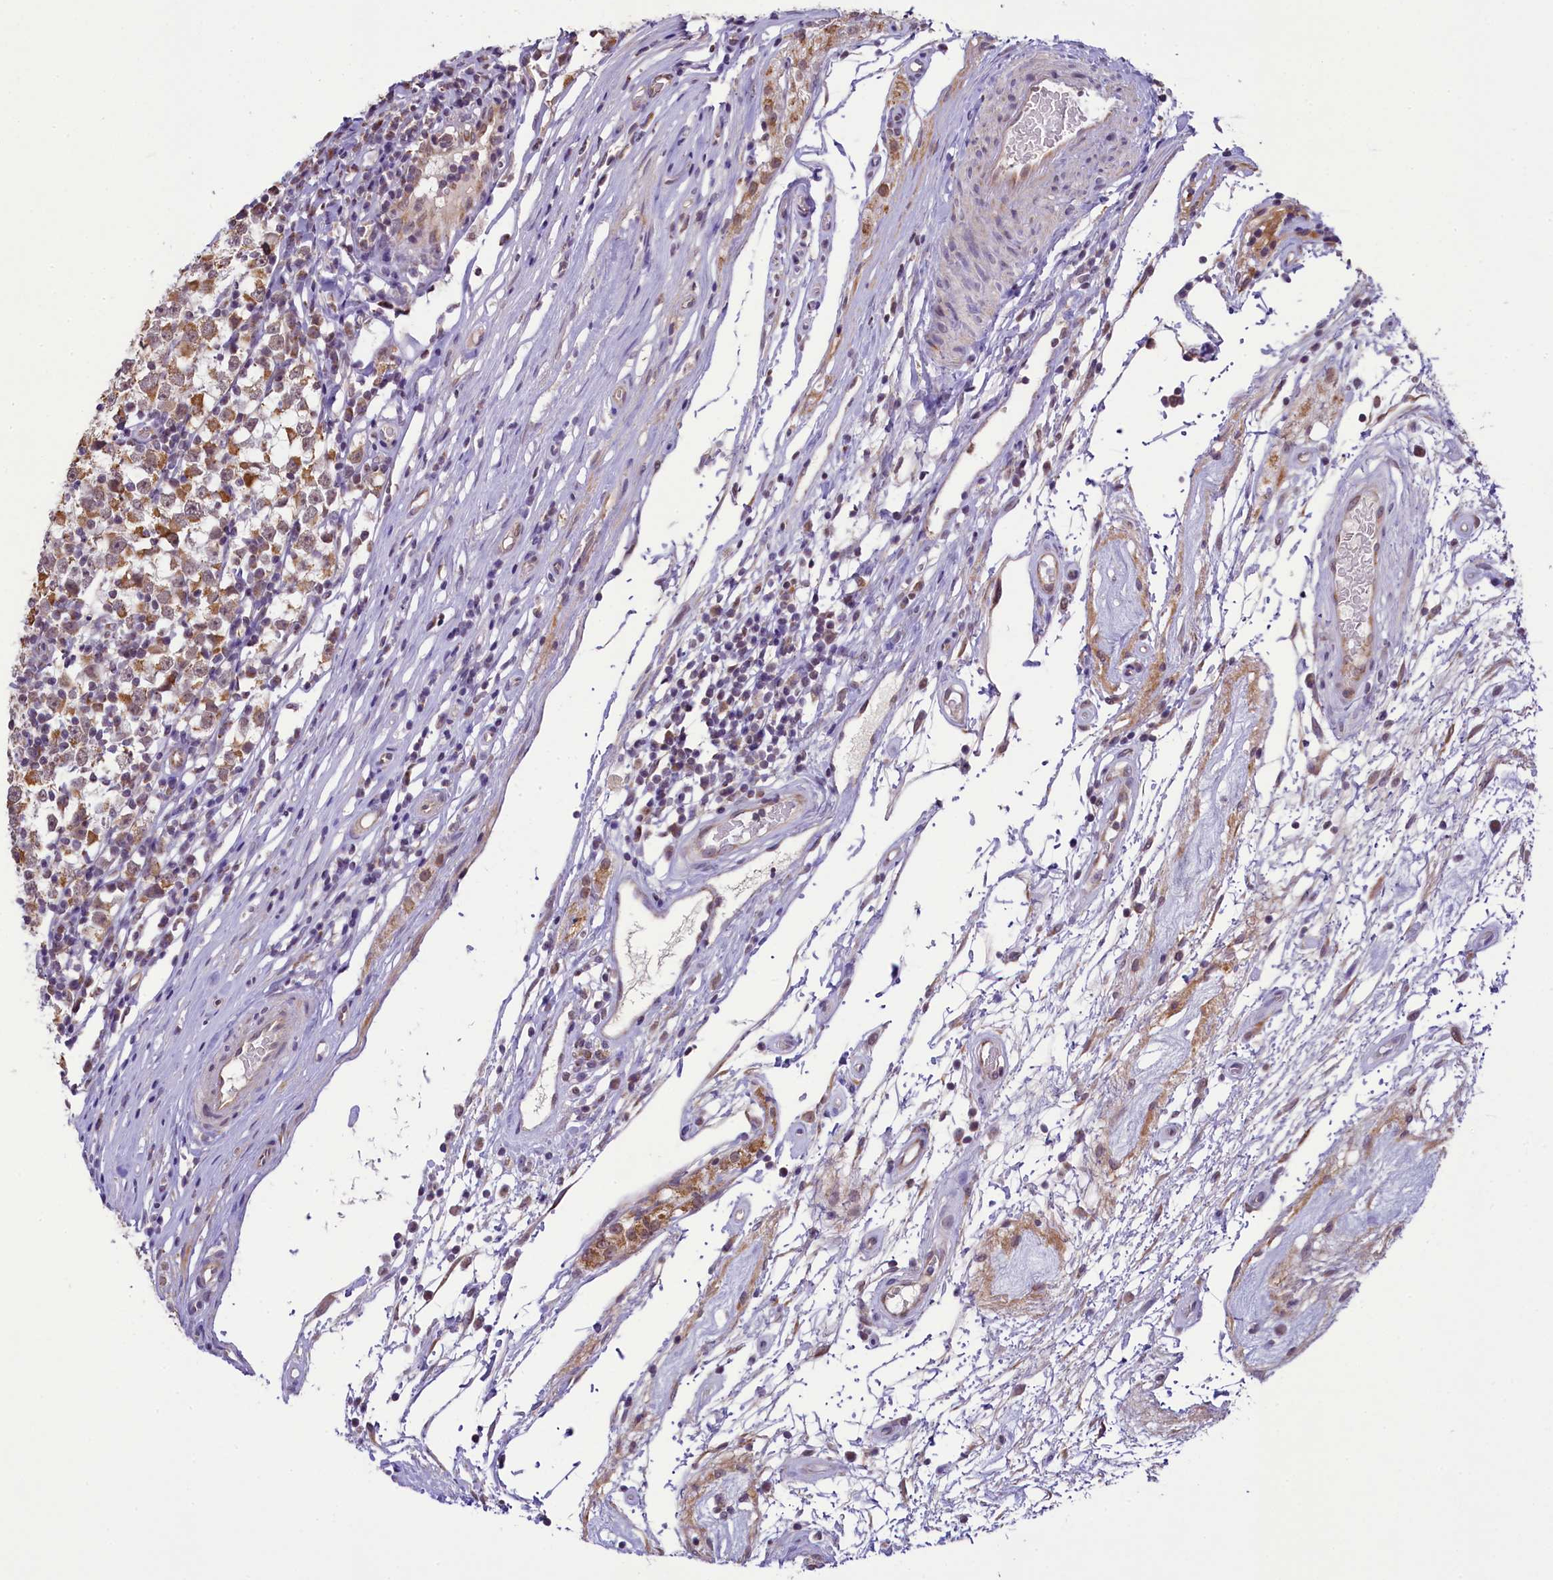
{"staining": {"intensity": "moderate", "quantity": ">75%", "location": "cytoplasmic/membranous"}, "tissue": "testis cancer", "cell_type": "Tumor cells", "image_type": "cancer", "snomed": [{"axis": "morphology", "description": "Seminoma, NOS"}, {"axis": "topography", "description": "Testis"}], "caption": "Immunohistochemical staining of seminoma (testis) reveals medium levels of moderate cytoplasmic/membranous protein positivity in about >75% of tumor cells. Using DAB (3,3'-diaminobenzidine) (brown) and hematoxylin (blue) stains, captured at high magnification using brightfield microscopy.", "gene": "PAF1", "patient": {"sex": "male", "age": 65}}